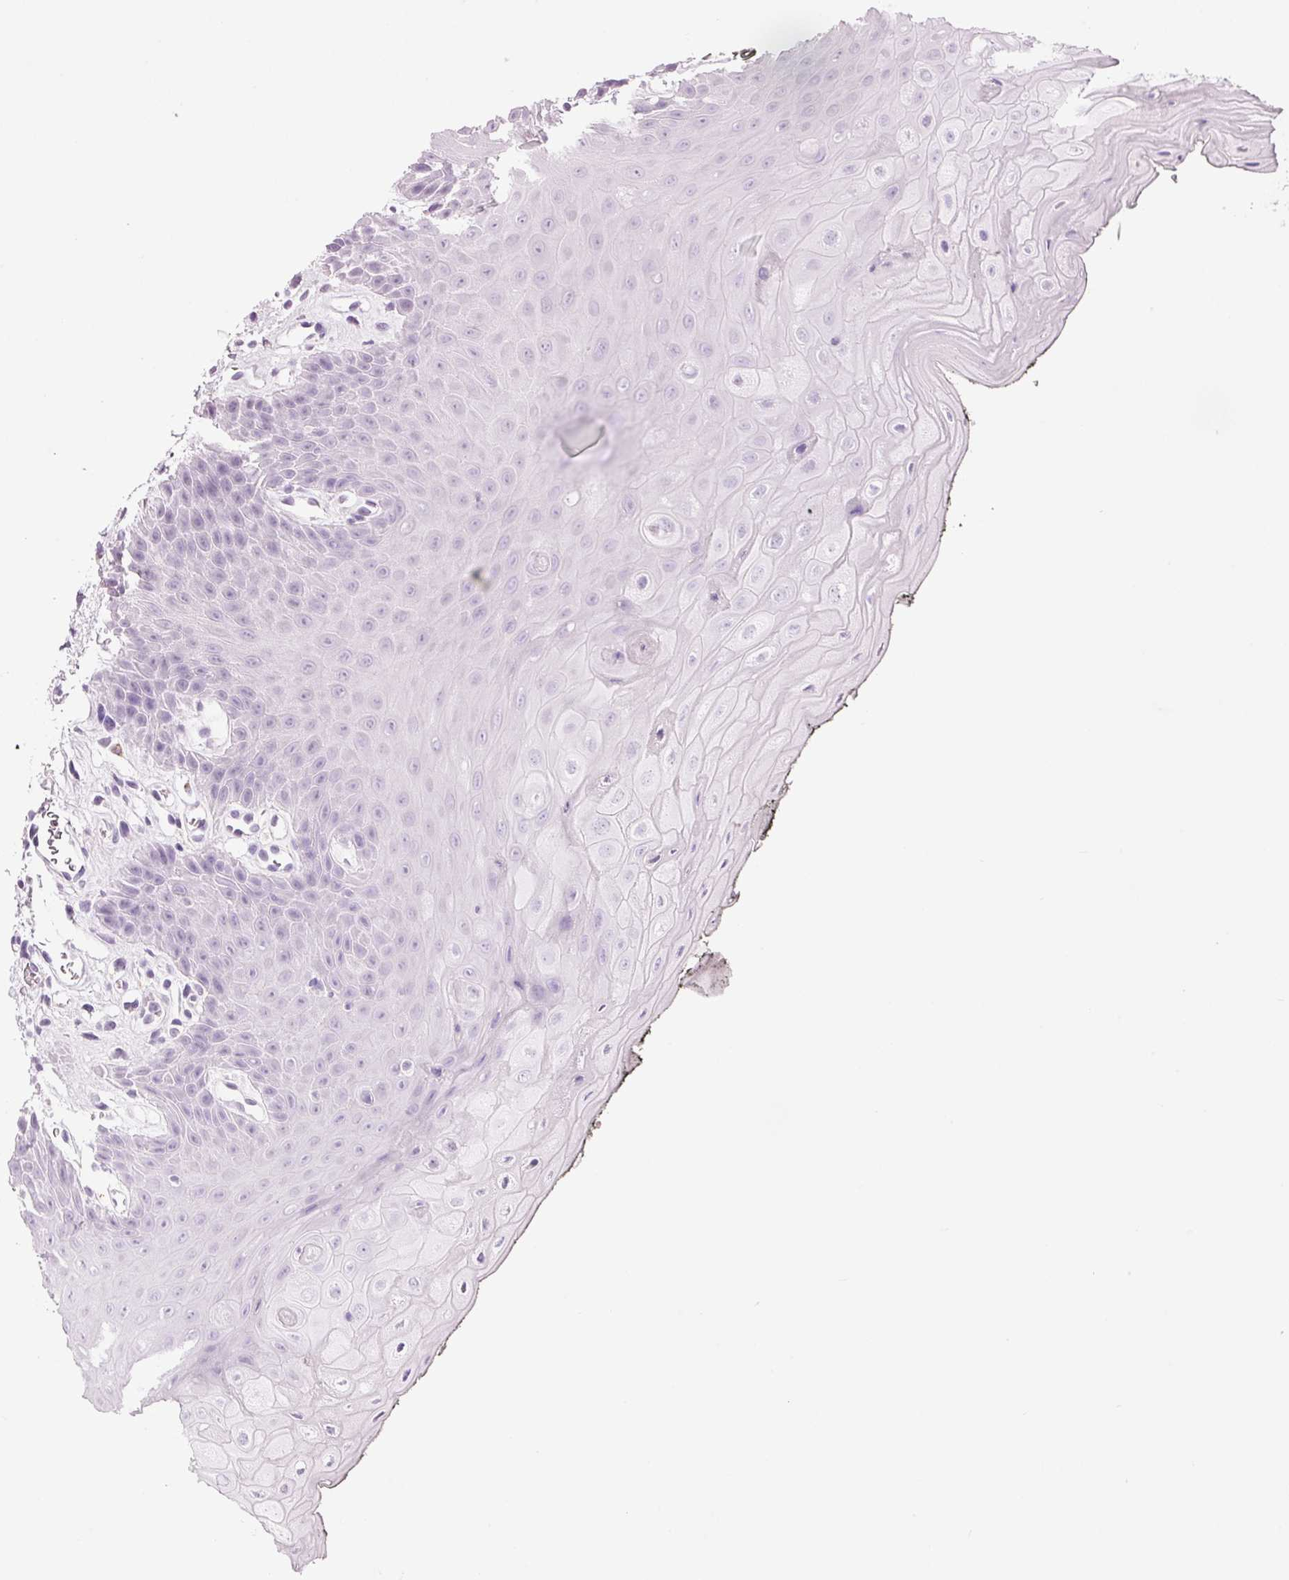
{"staining": {"intensity": "negative", "quantity": "none", "location": "none"}, "tissue": "oral mucosa", "cell_type": "Squamous epithelial cells", "image_type": "normal", "snomed": [{"axis": "morphology", "description": "Normal tissue, NOS"}, {"axis": "topography", "description": "Oral tissue"}, {"axis": "topography", "description": "Tounge, NOS"}], "caption": "IHC of unremarkable human oral mucosa reveals no expression in squamous epithelial cells. Nuclei are stained in blue.", "gene": "ZNF639", "patient": {"sex": "female", "age": 59}}